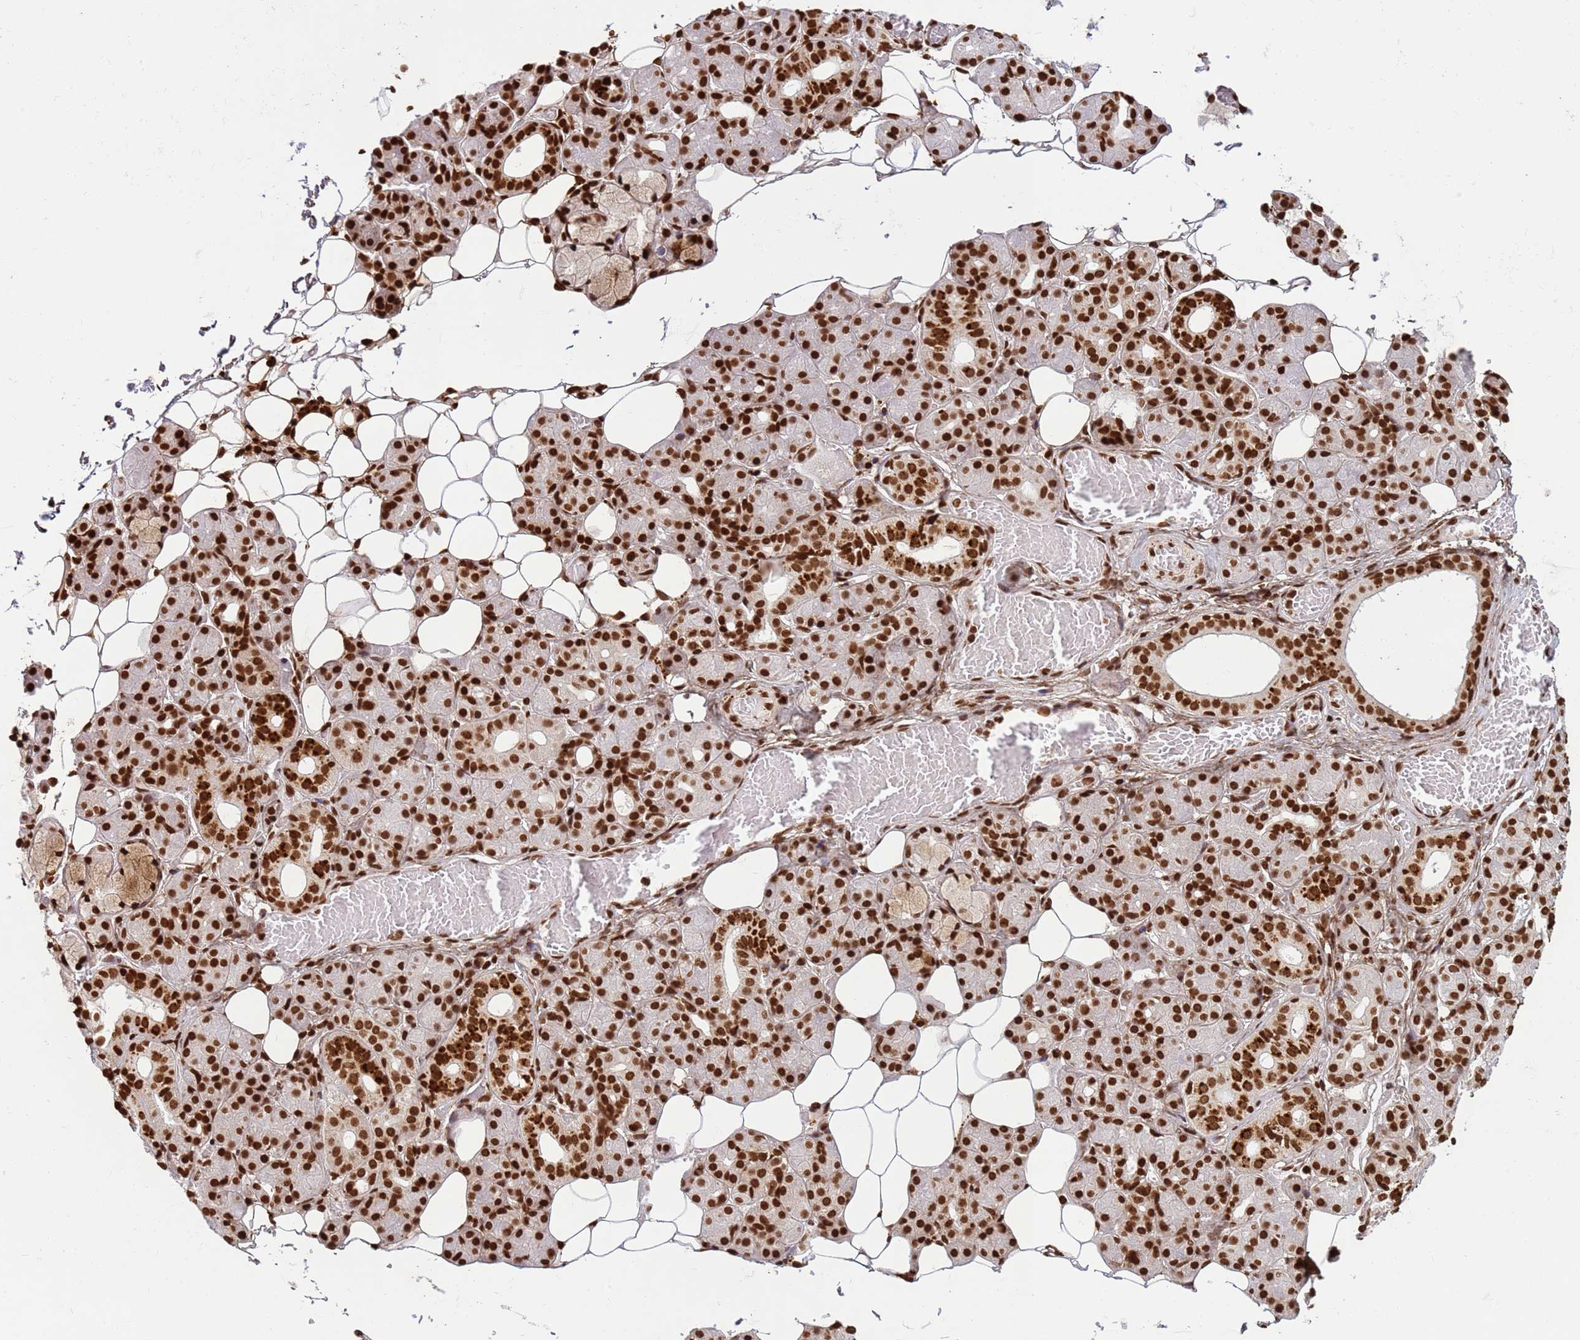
{"staining": {"intensity": "strong", "quantity": ">75%", "location": "nuclear"}, "tissue": "salivary gland", "cell_type": "Glandular cells", "image_type": "normal", "snomed": [{"axis": "morphology", "description": "Normal tissue, NOS"}, {"axis": "topography", "description": "Salivary gland"}], "caption": "The immunohistochemical stain shows strong nuclear positivity in glandular cells of unremarkable salivary gland.", "gene": "H3", "patient": {"sex": "male", "age": 63}}